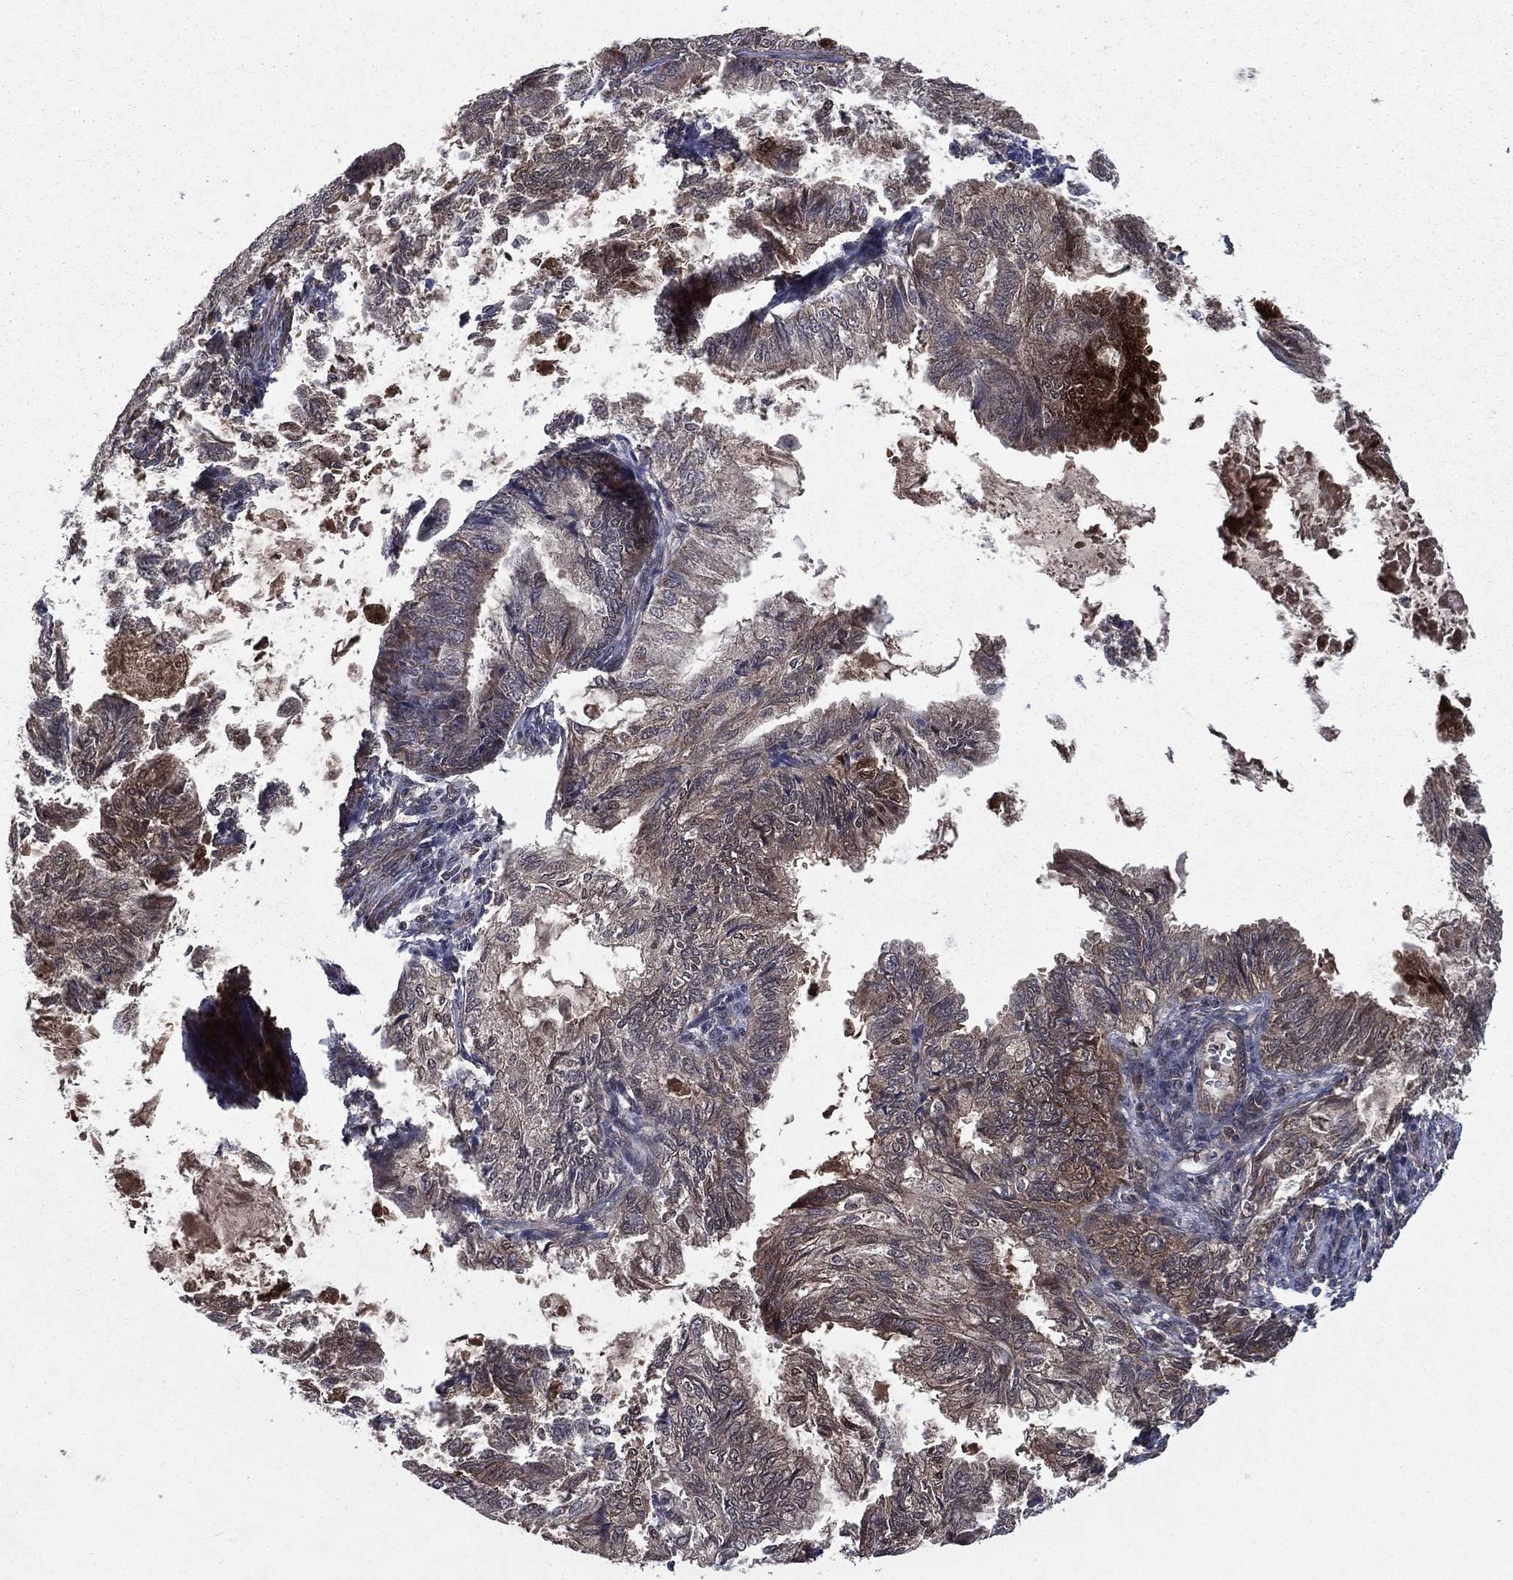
{"staining": {"intensity": "negative", "quantity": "none", "location": "none"}, "tissue": "endometrial cancer", "cell_type": "Tumor cells", "image_type": "cancer", "snomed": [{"axis": "morphology", "description": "Adenocarcinoma, NOS"}, {"axis": "topography", "description": "Endometrium"}], "caption": "This is a photomicrograph of immunohistochemistry staining of endometrial cancer, which shows no staining in tumor cells.", "gene": "FGD1", "patient": {"sex": "female", "age": 86}}